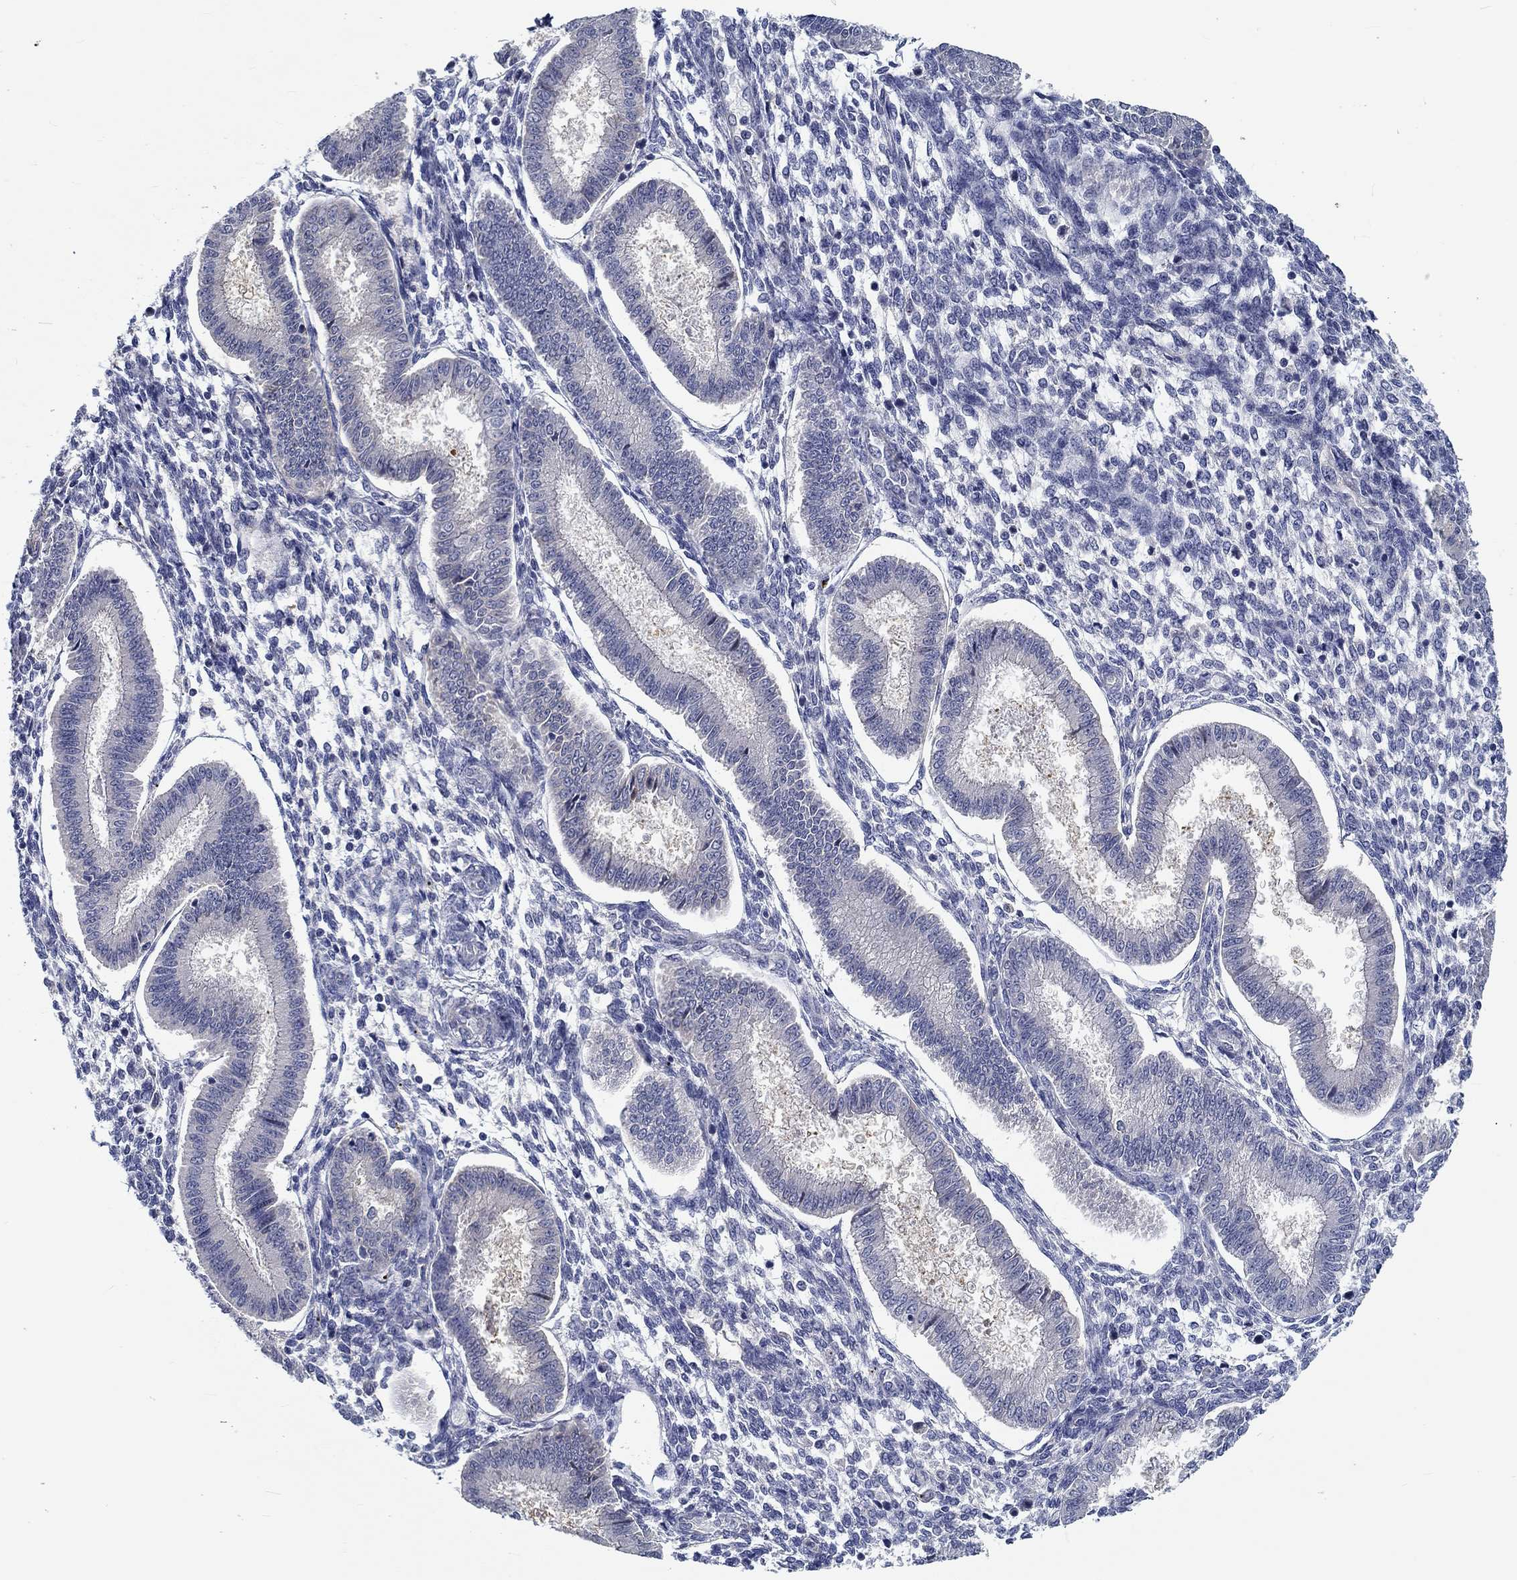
{"staining": {"intensity": "negative", "quantity": "none", "location": "none"}, "tissue": "endometrium", "cell_type": "Cells in endometrial stroma", "image_type": "normal", "snomed": [{"axis": "morphology", "description": "Normal tissue, NOS"}, {"axis": "topography", "description": "Endometrium"}], "caption": "A micrograph of endometrium stained for a protein displays no brown staining in cells in endometrial stroma. Nuclei are stained in blue.", "gene": "MYBPC1", "patient": {"sex": "female", "age": 43}}